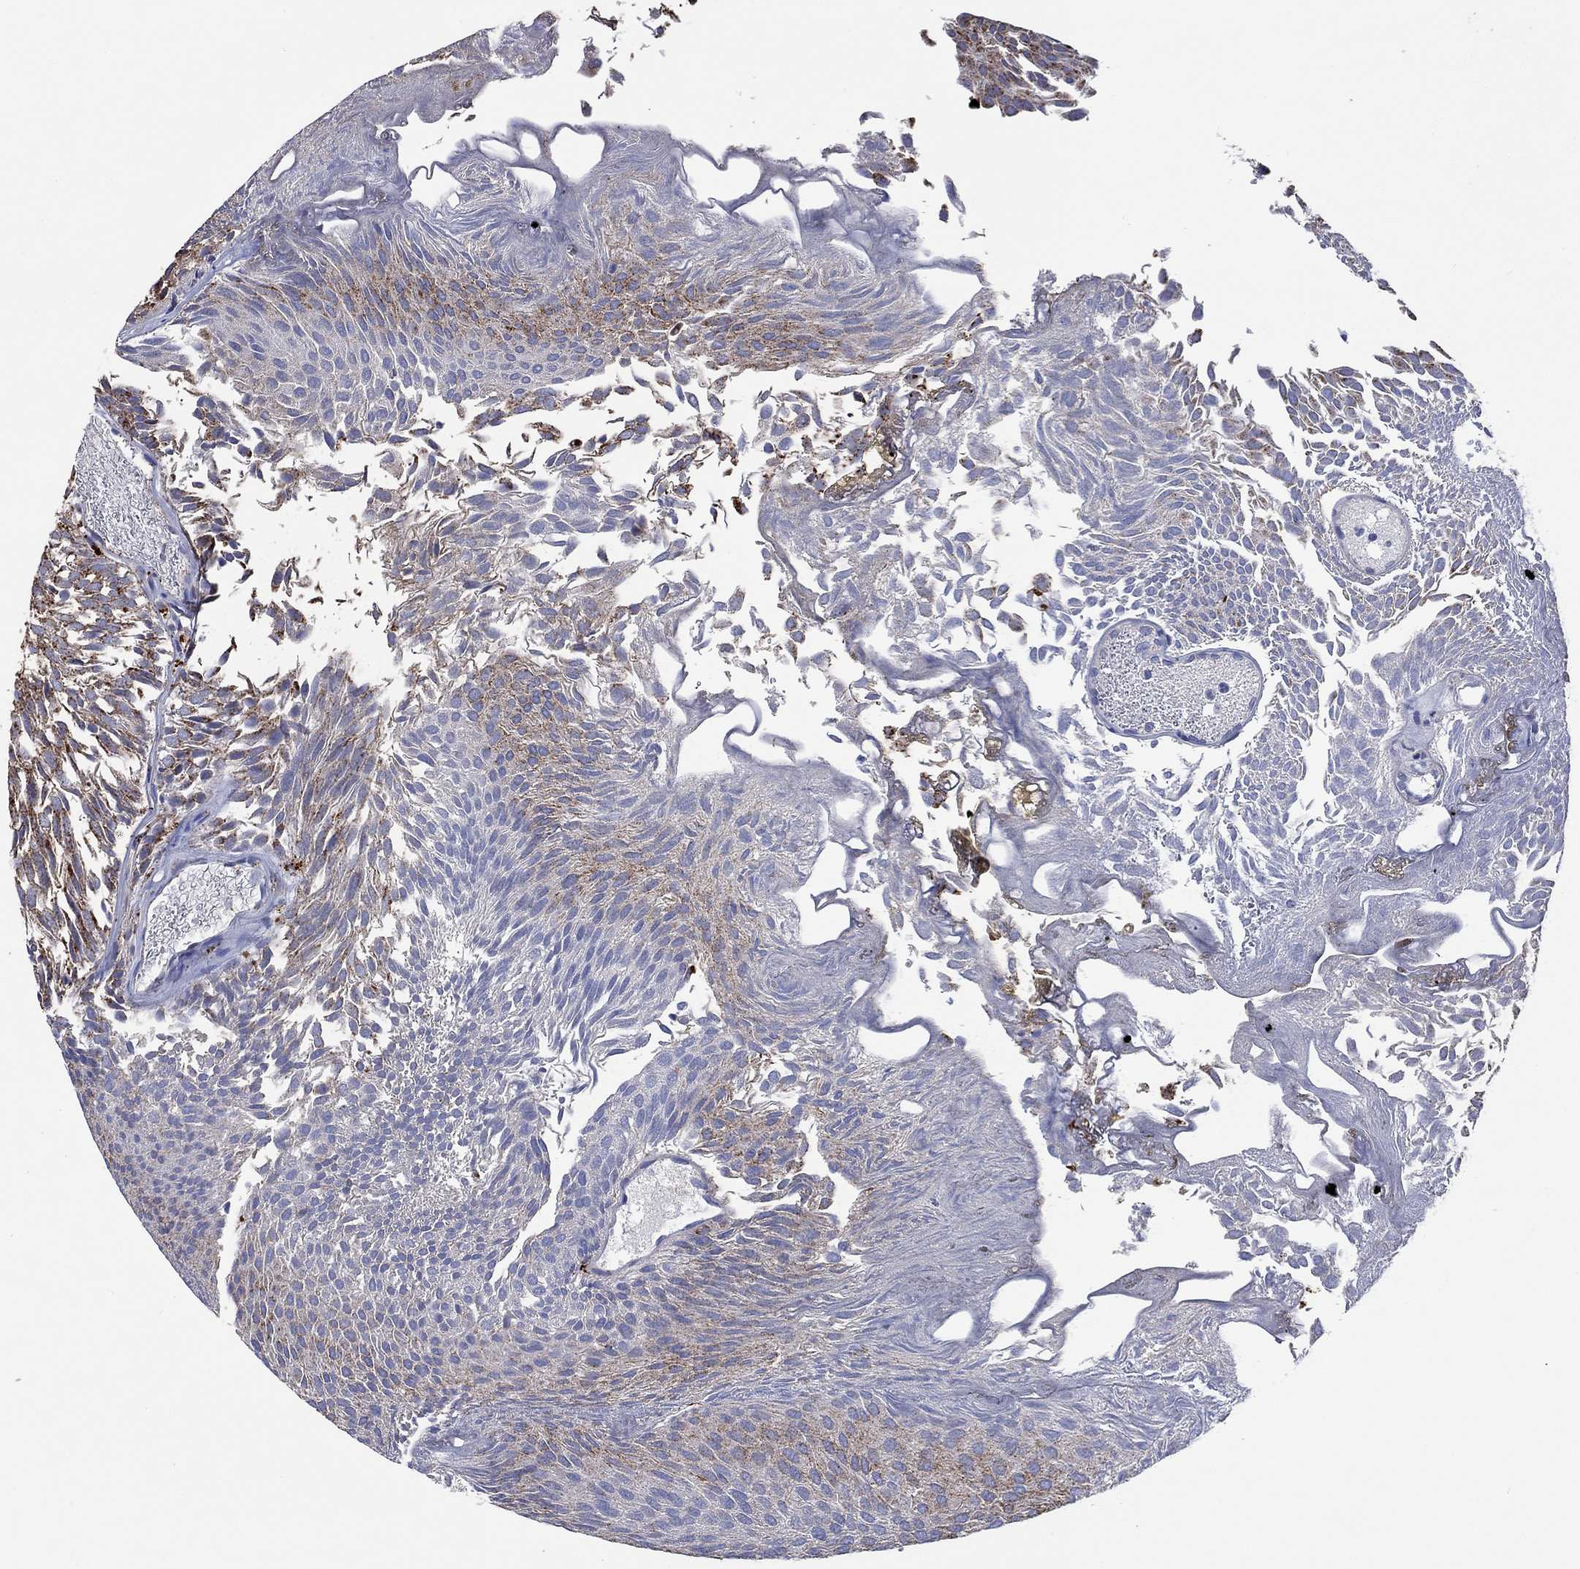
{"staining": {"intensity": "moderate", "quantity": ">75%", "location": "cytoplasmic/membranous"}, "tissue": "urothelial cancer", "cell_type": "Tumor cells", "image_type": "cancer", "snomed": [{"axis": "morphology", "description": "Urothelial carcinoma, Low grade"}, {"axis": "topography", "description": "Urinary bladder"}], "caption": "This is an image of immunohistochemistry staining of urothelial carcinoma (low-grade), which shows moderate positivity in the cytoplasmic/membranous of tumor cells.", "gene": "CTSB", "patient": {"sex": "male", "age": 52}}